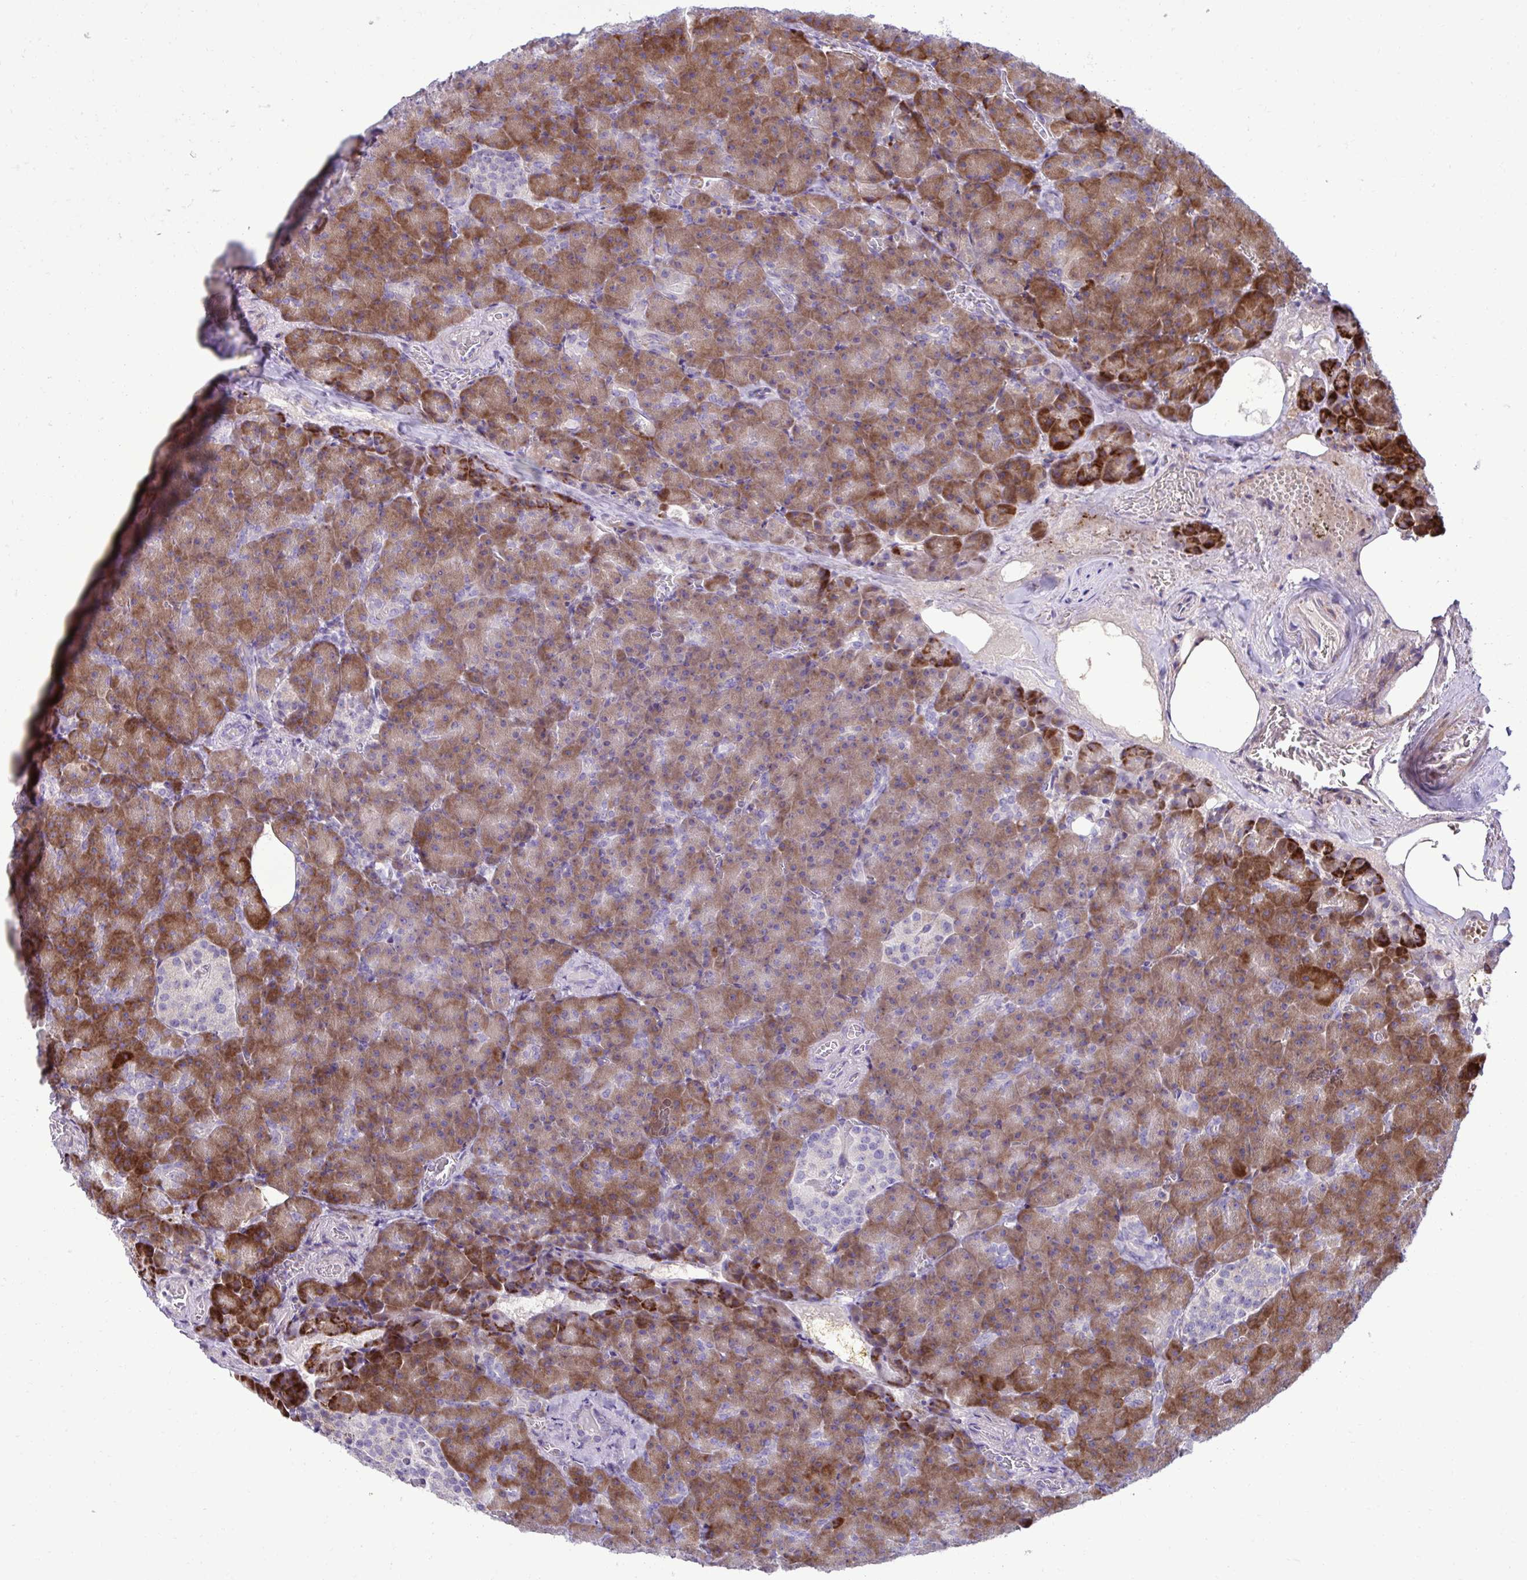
{"staining": {"intensity": "moderate", "quantity": "25%-75%", "location": "cytoplasmic/membranous"}, "tissue": "pancreas", "cell_type": "Exocrine glandular cells", "image_type": "normal", "snomed": [{"axis": "morphology", "description": "Normal tissue, NOS"}, {"axis": "topography", "description": "Pancreas"}], "caption": "Immunohistochemistry photomicrograph of unremarkable pancreas: human pancreas stained using IHC demonstrates medium levels of moderate protein expression localized specifically in the cytoplasmic/membranous of exocrine glandular cells, appearing as a cytoplasmic/membranous brown color.", "gene": "LIMS1", "patient": {"sex": "female", "age": 74}}